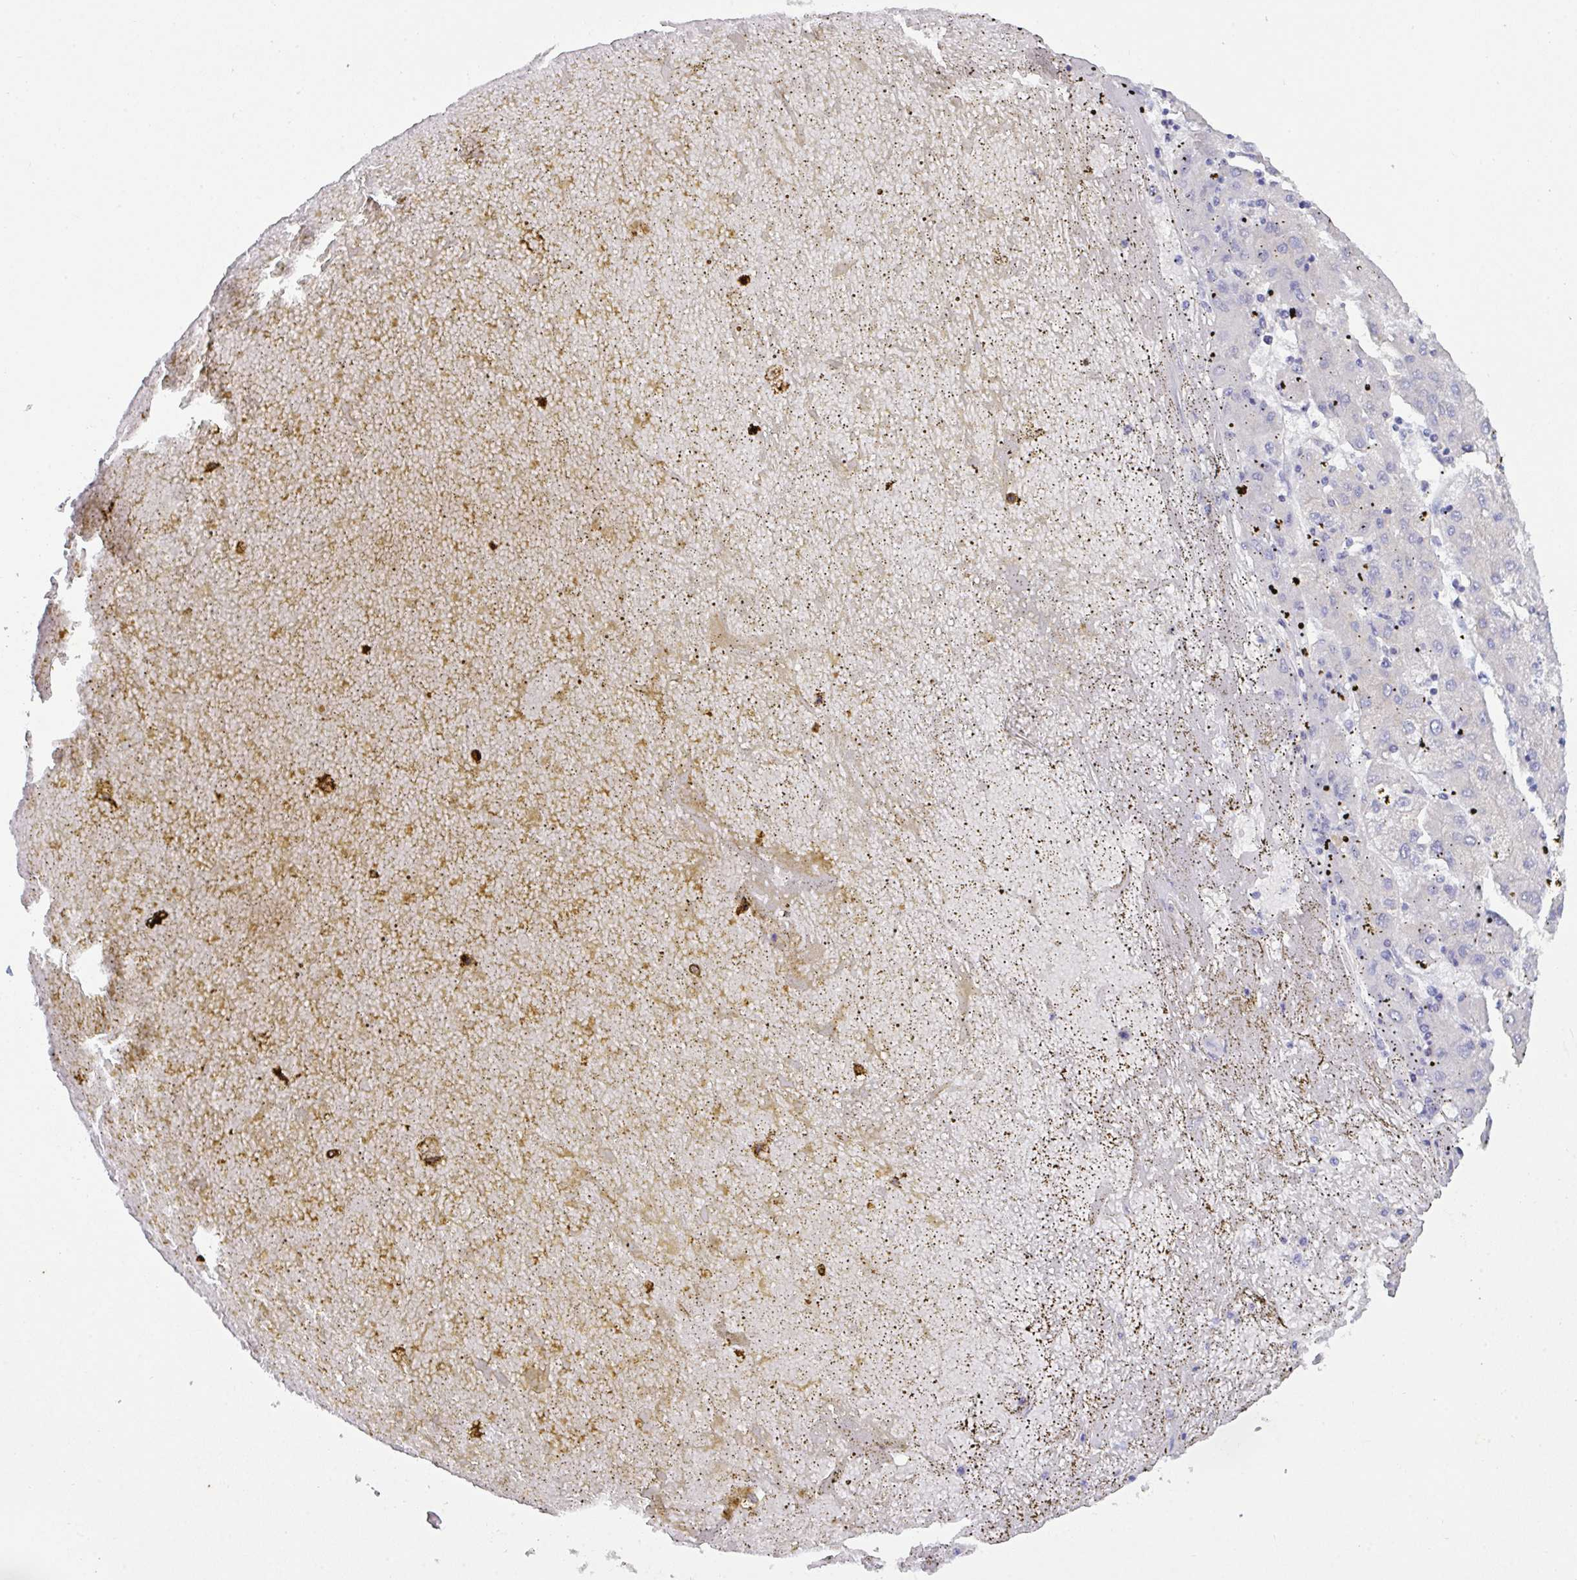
{"staining": {"intensity": "negative", "quantity": "none", "location": "none"}, "tissue": "liver cancer", "cell_type": "Tumor cells", "image_type": "cancer", "snomed": [{"axis": "morphology", "description": "Carcinoma, Hepatocellular, NOS"}, {"axis": "topography", "description": "Liver"}], "caption": "High power microscopy image of an IHC image of liver cancer, revealing no significant positivity in tumor cells.", "gene": "SLC66A1", "patient": {"sex": "male", "age": 72}}